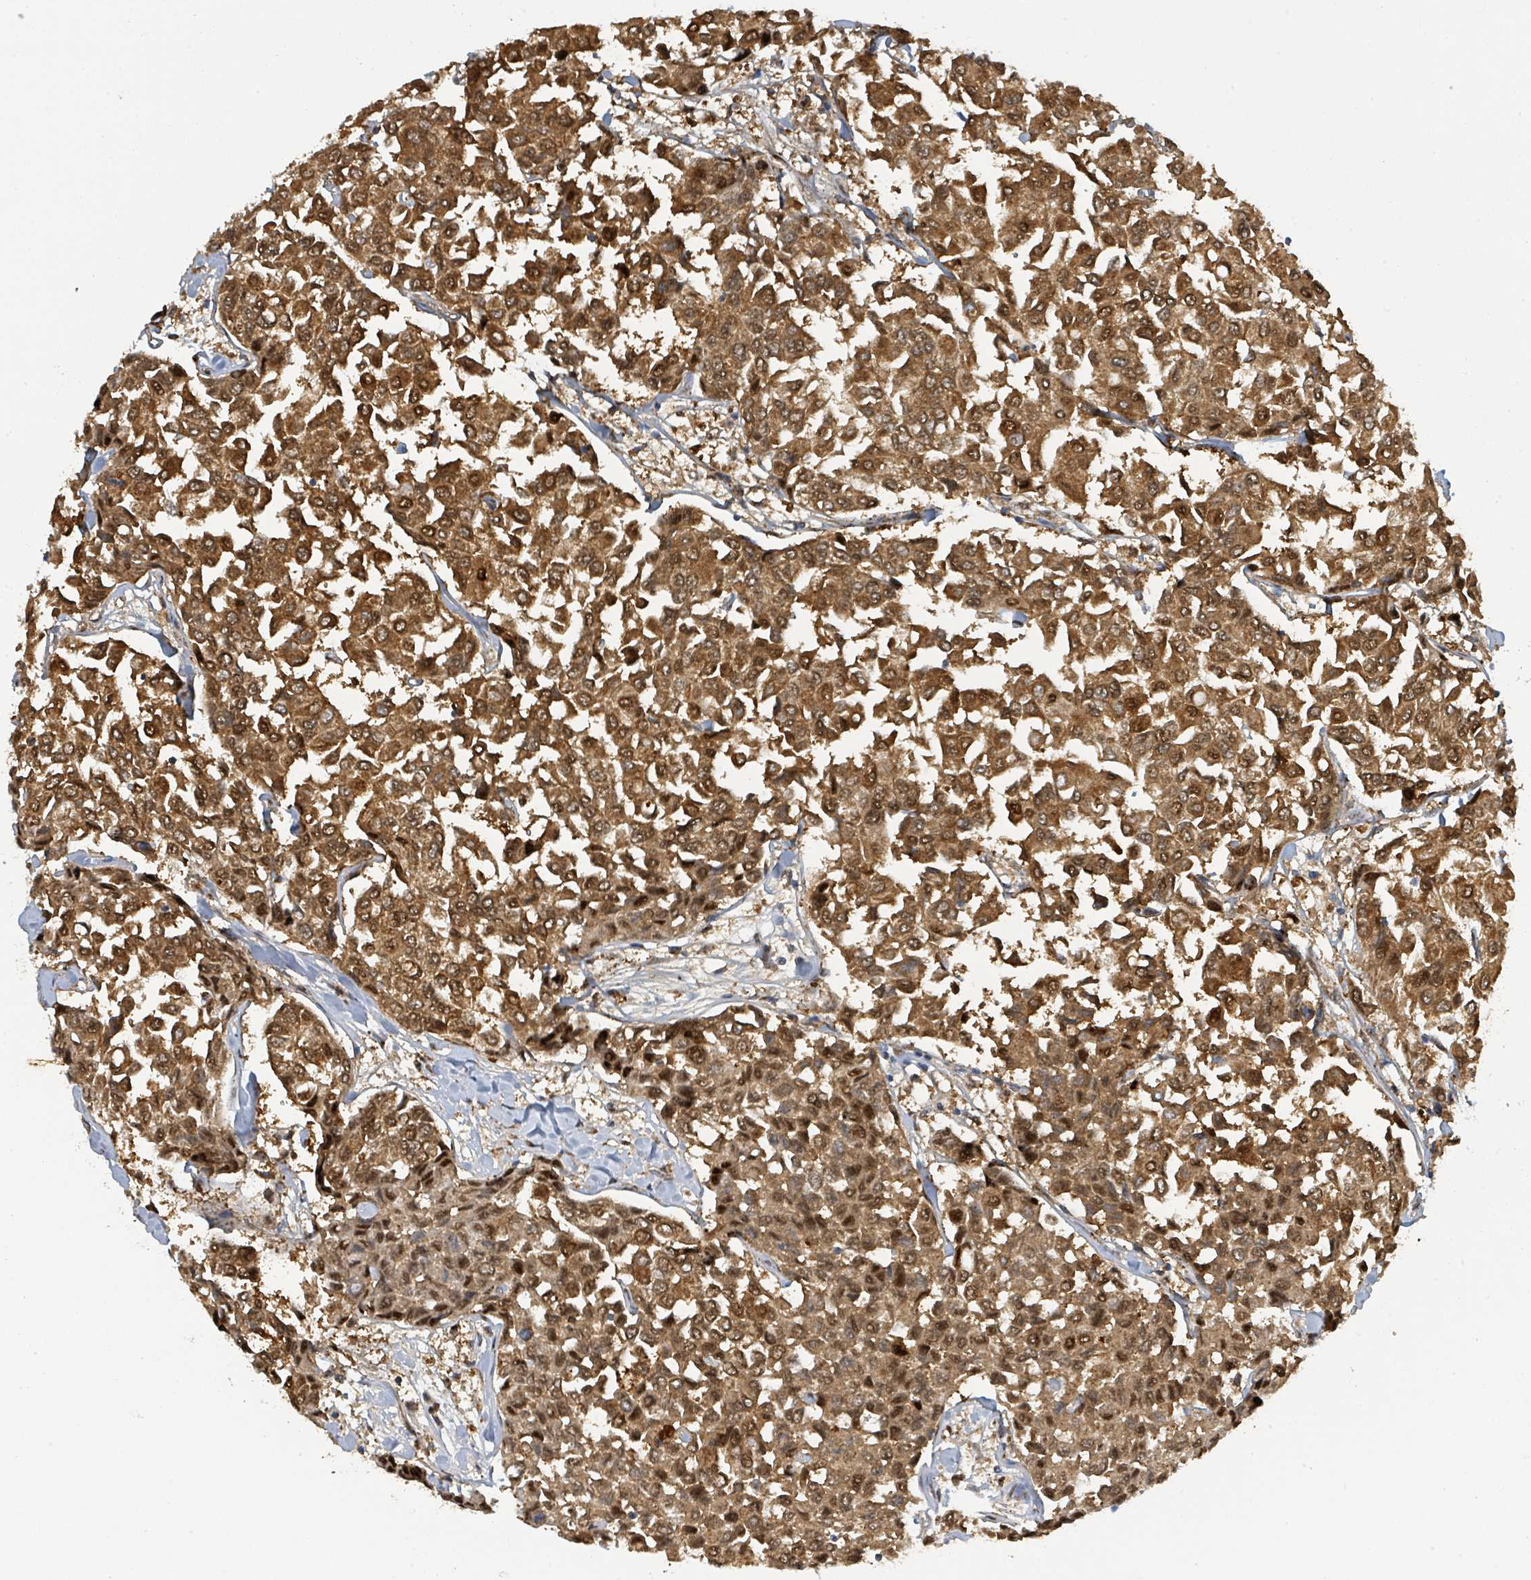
{"staining": {"intensity": "strong", "quantity": ">75%", "location": "cytoplasmic/membranous,nuclear"}, "tissue": "breast cancer", "cell_type": "Tumor cells", "image_type": "cancer", "snomed": [{"axis": "morphology", "description": "Duct carcinoma"}, {"axis": "topography", "description": "Breast"}], "caption": "Tumor cells reveal strong cytoplasmic/membranous and nuclear expression in approximately >75% of cells in breast infiltrating ductal carcinoma.", "gene": "PSMB7", "patient": {"sex": "female", "age": 55}}